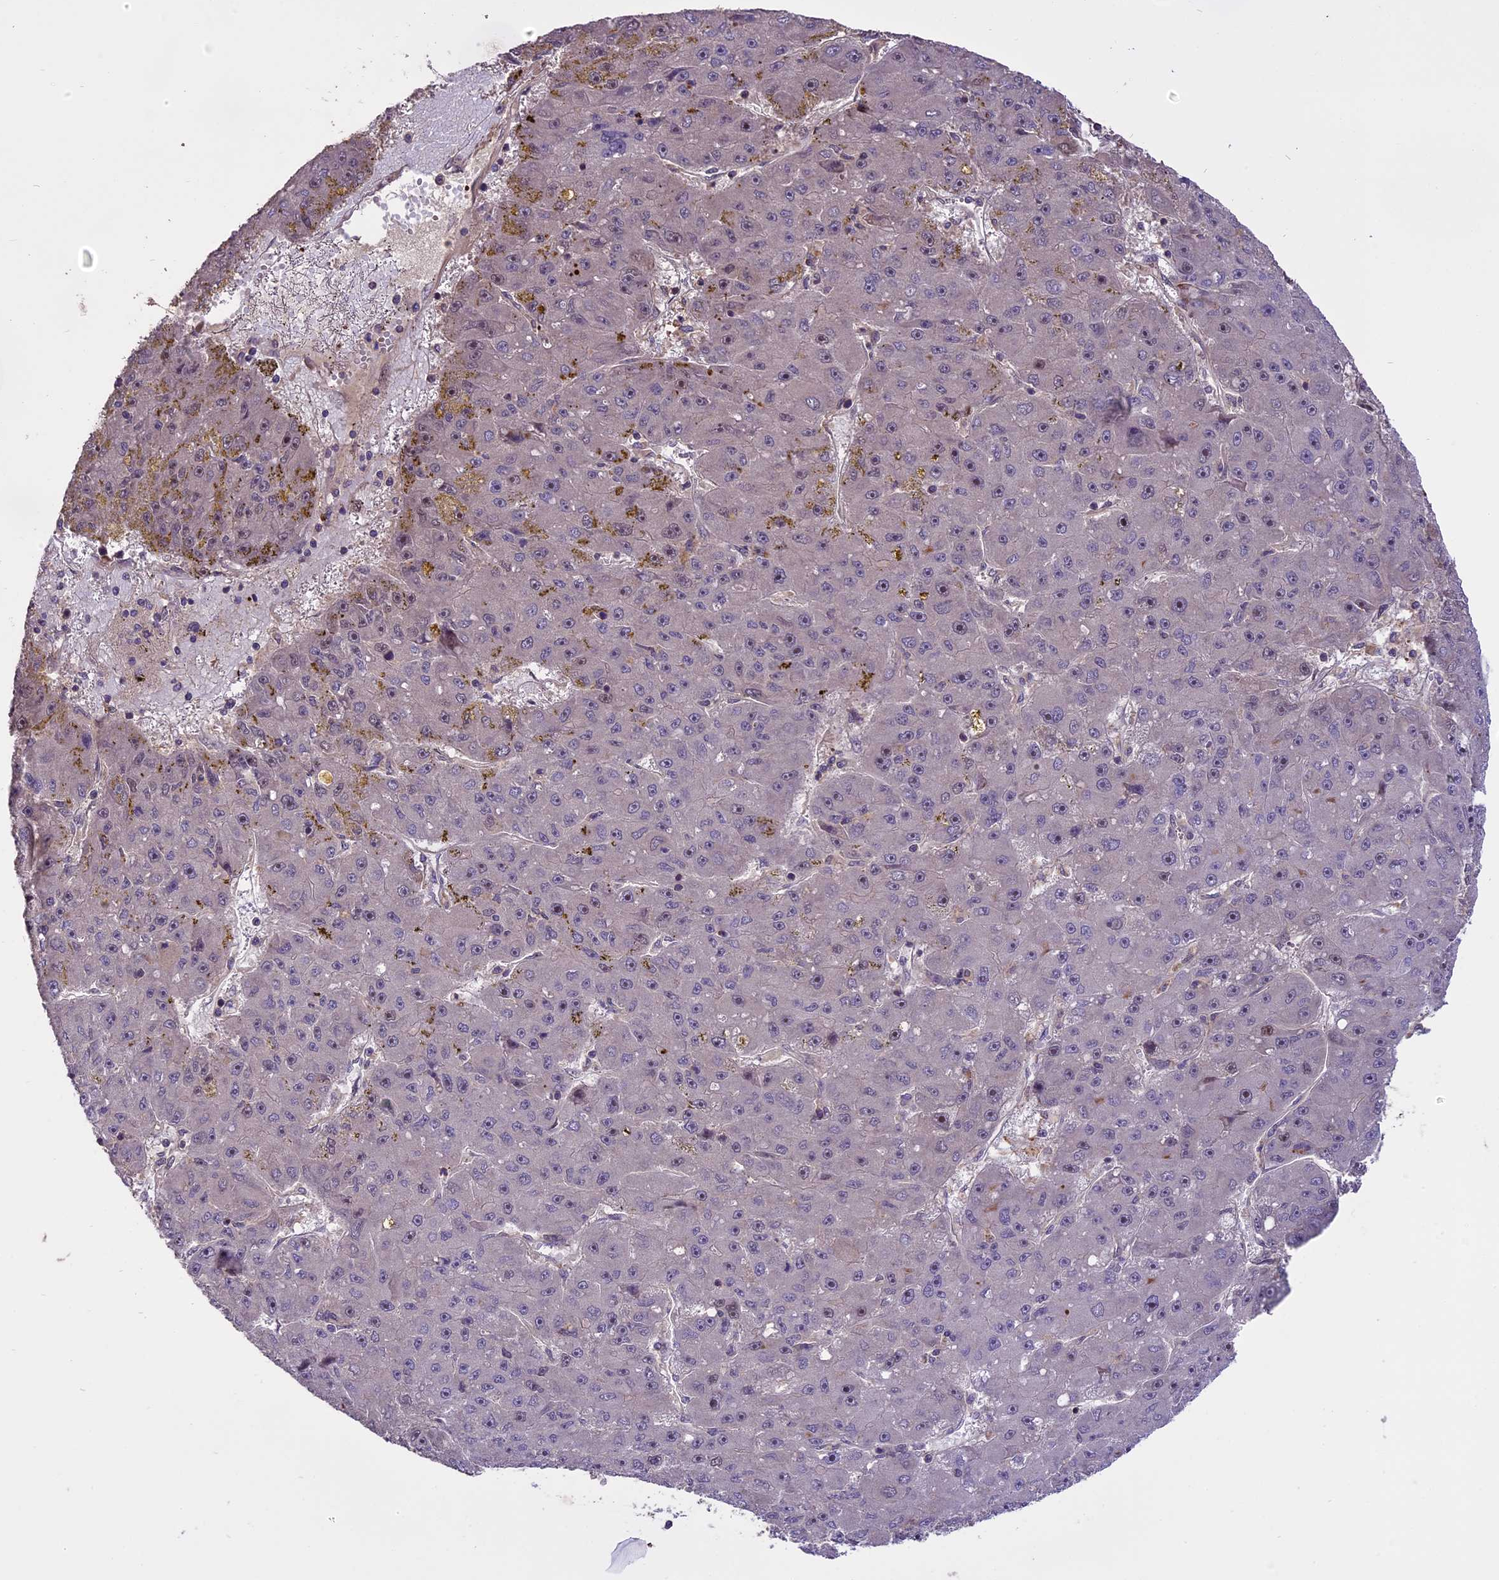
{"staining": {"intensity": "weak", "quantity": "<25%", "location": "nuclear"}, "tissue": "liver cancer", "cell_type": "Tumor cells", "image_type": "cancer", "snomed": [{"axis": "morphology", "description": "Carcinoma, Hepatocellular, NOS"}, {"axis": "topography", "description": "Liver"}], "caption": "An IHC image of liver hepatocellular carcinoma is shown. There is no staining in tumor cells of liver hepatocellular carcinoma.", "gene": "ENHO", "patient": {"sex": "male", "age": 67}}